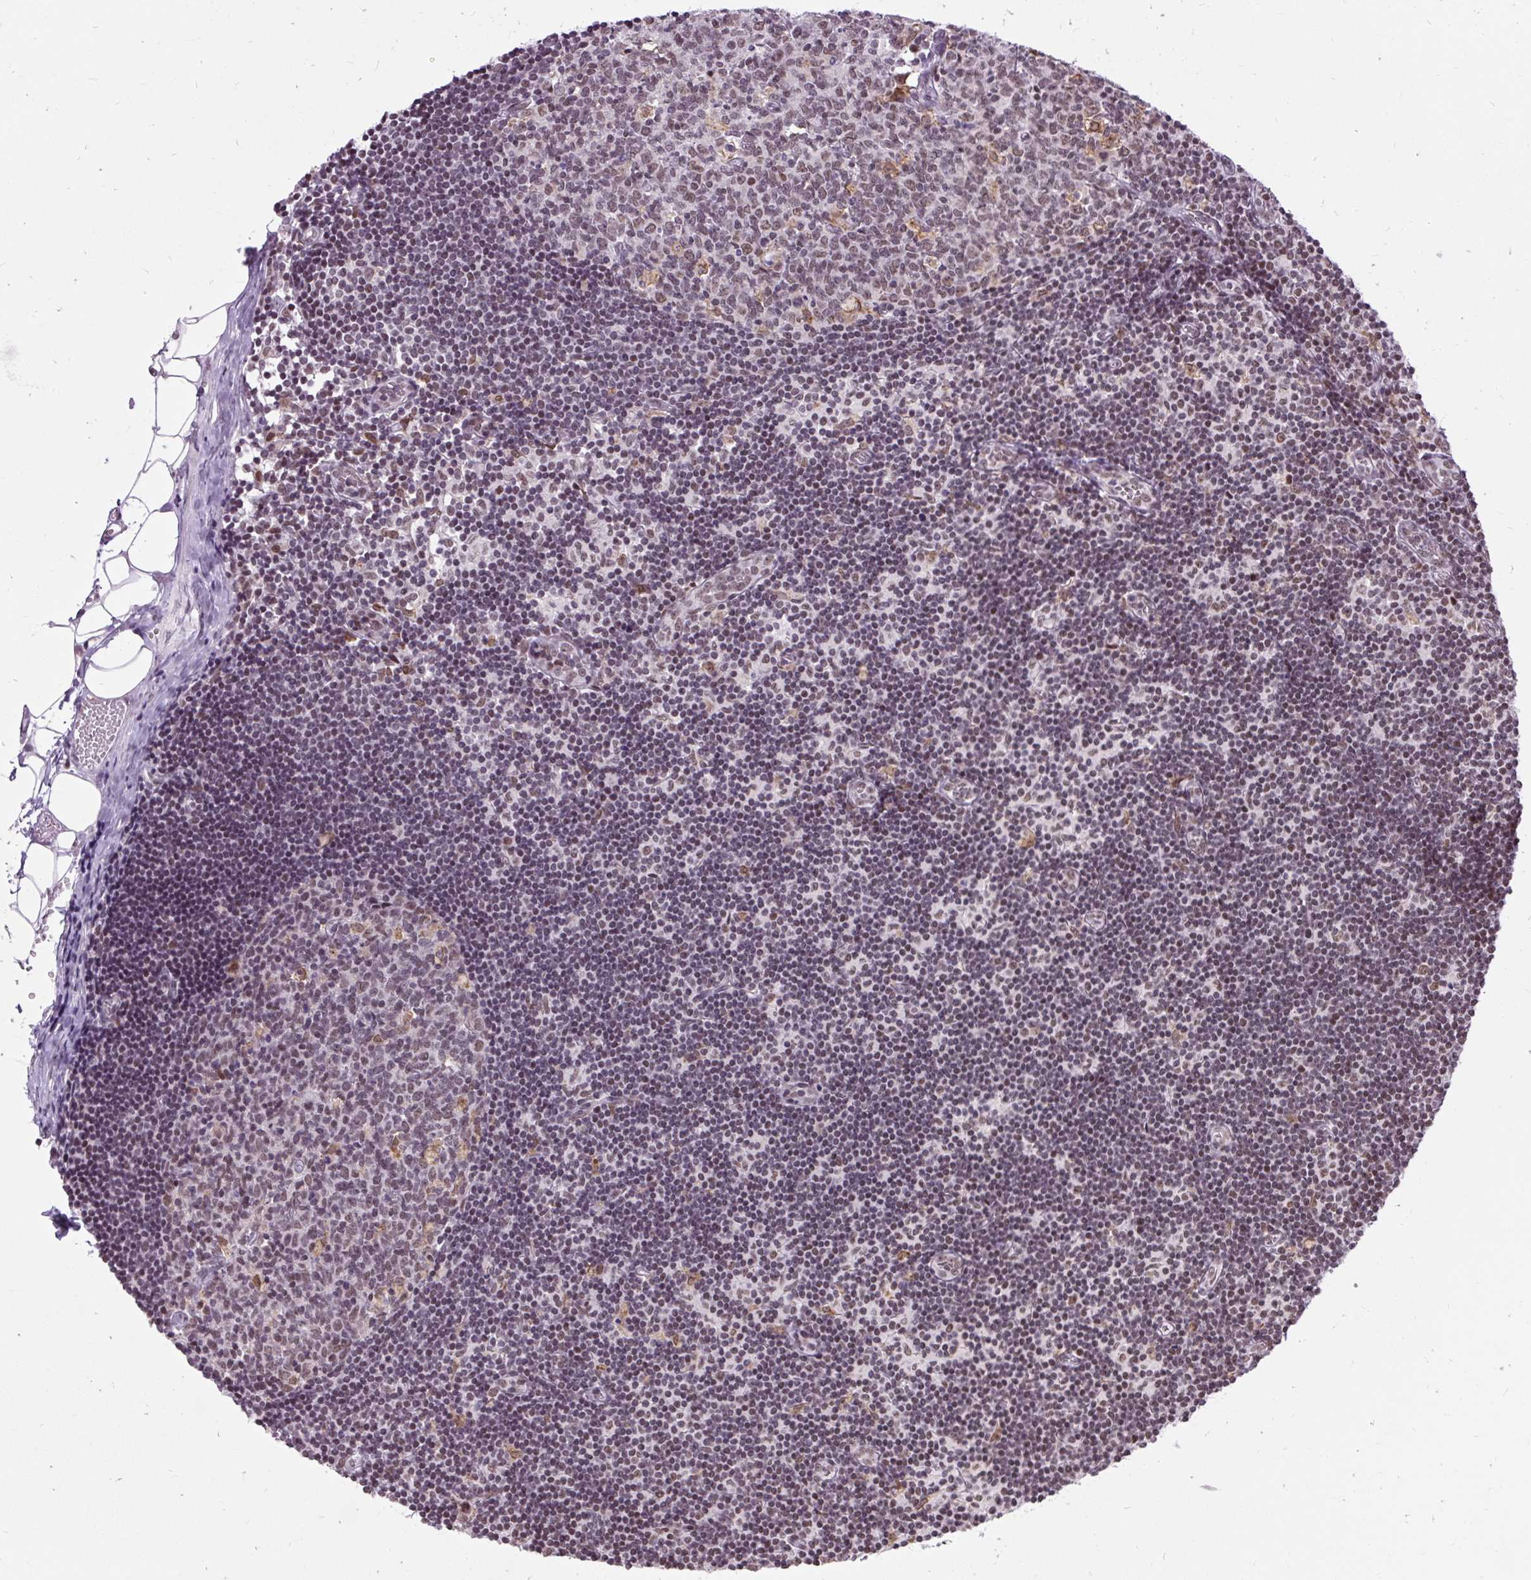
{"staining": {"intensity": "moderate", "quantity": "25%-75%", "location": "nuclear"}, "tissue": "lymph node", "cell_type": "Germinal center cells", "image_type": "normal", "snomed": [{"axis": "morphology", "description": "Normal tissue, NOS"}, {"axis": "topography", "description": "Lymph node"}], "caption": "Lymph node stained for a protein (brown) displays moderate nuclear positive expression in approximately 25%-75% of germinal center cells.", "gene": "ZNF672", "patient": {"sex": "female", "age": 31}}